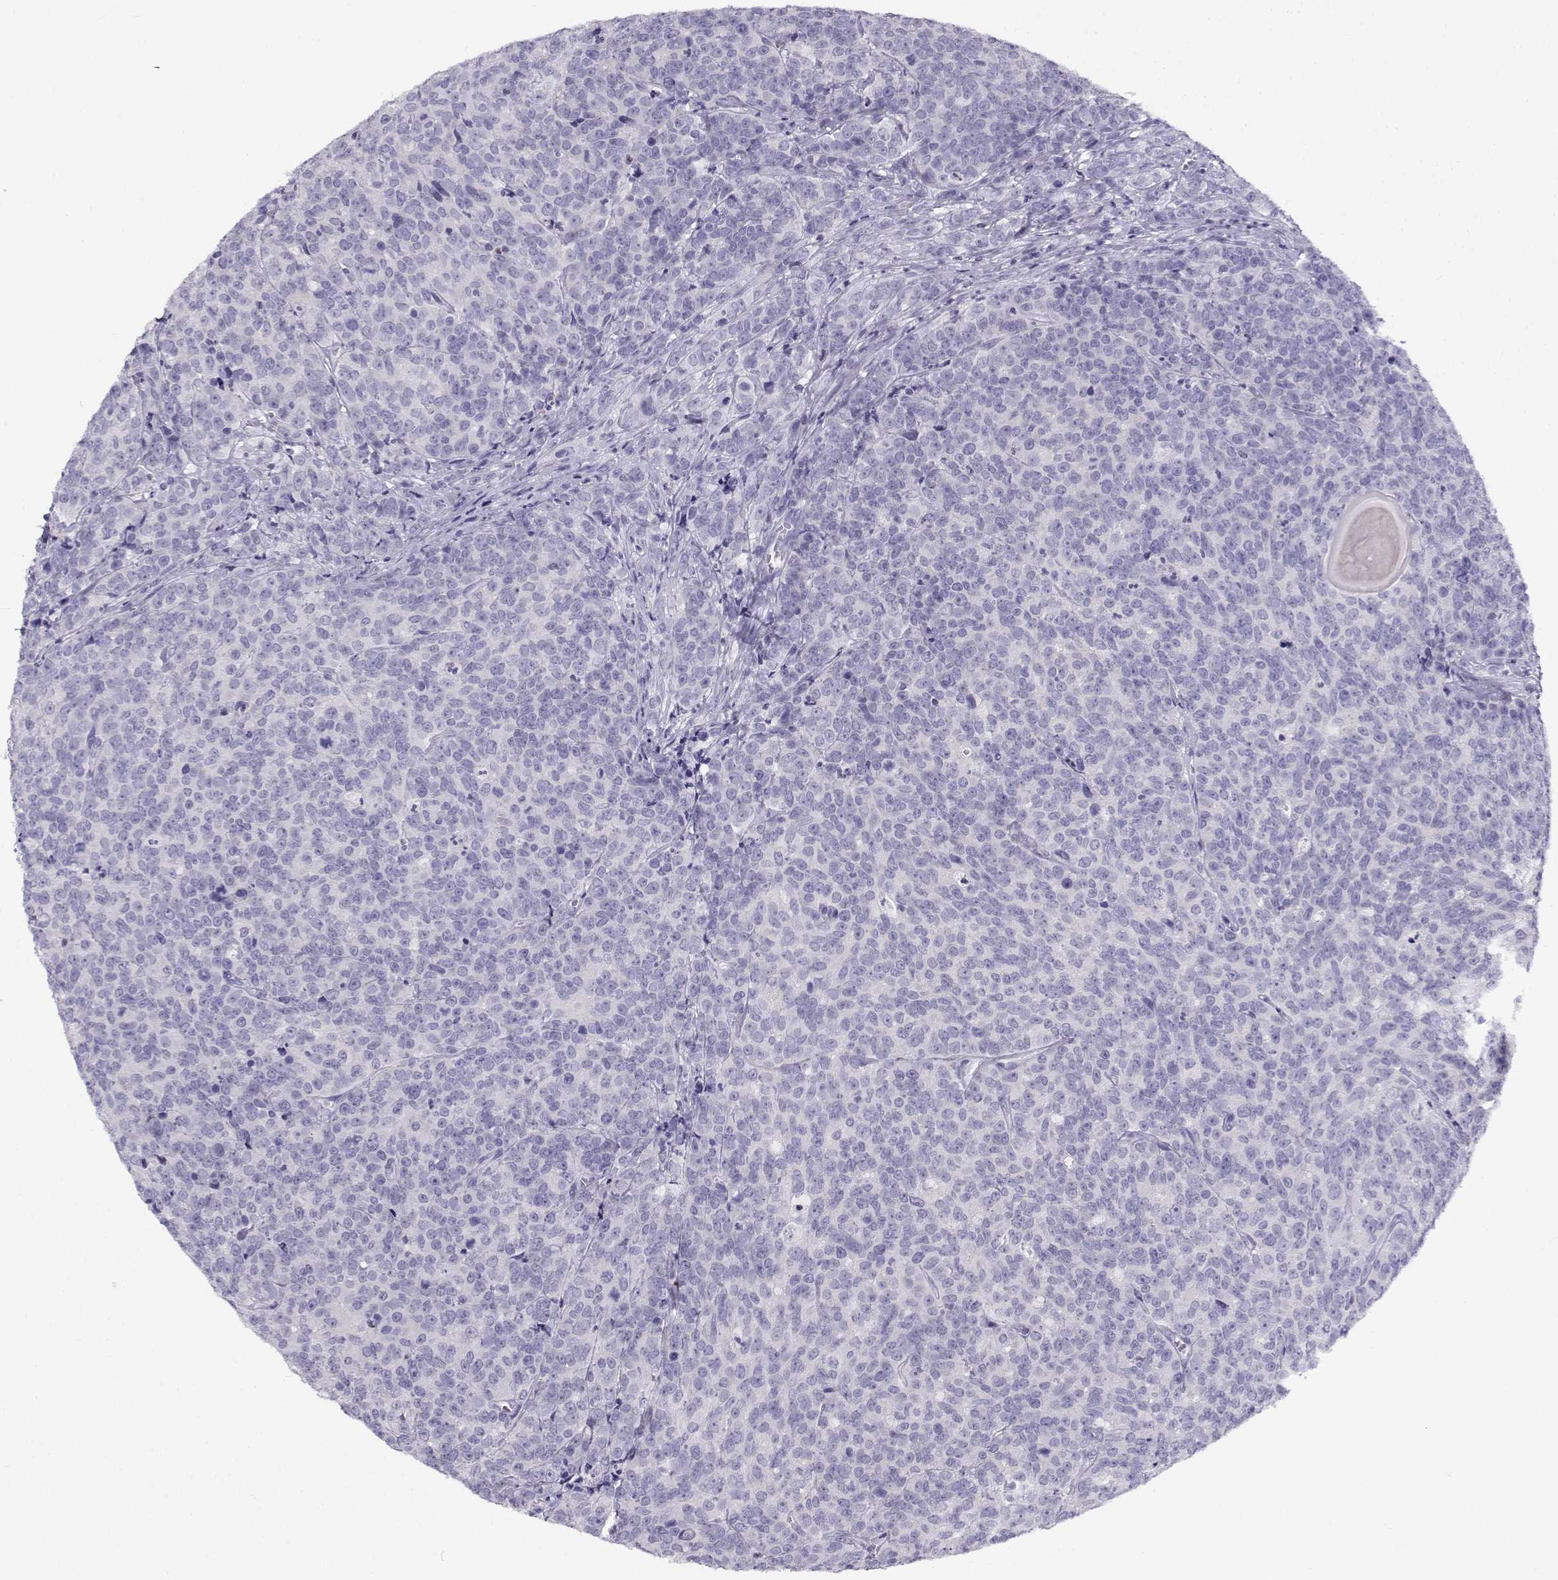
{"staining": {"intensity": "negative", "quantity": "none", "location": "none"}, "tissue": "prostate cancer", "cell_type": "Tumor cells", "image_type": "cancer", "snomed": [{"axis": "morphology", "description": "Adenocarcinoma, NOS"}, {"axis": "topography", "description": "Prostate"}], "caption": "Human prostate adenocarcinoma stained for a protein using immunohistochemistry (IHC) displays no positivity in tumor cells.", "gene": "FAM166A", "patient": {"sex": "male", "age": 67}}